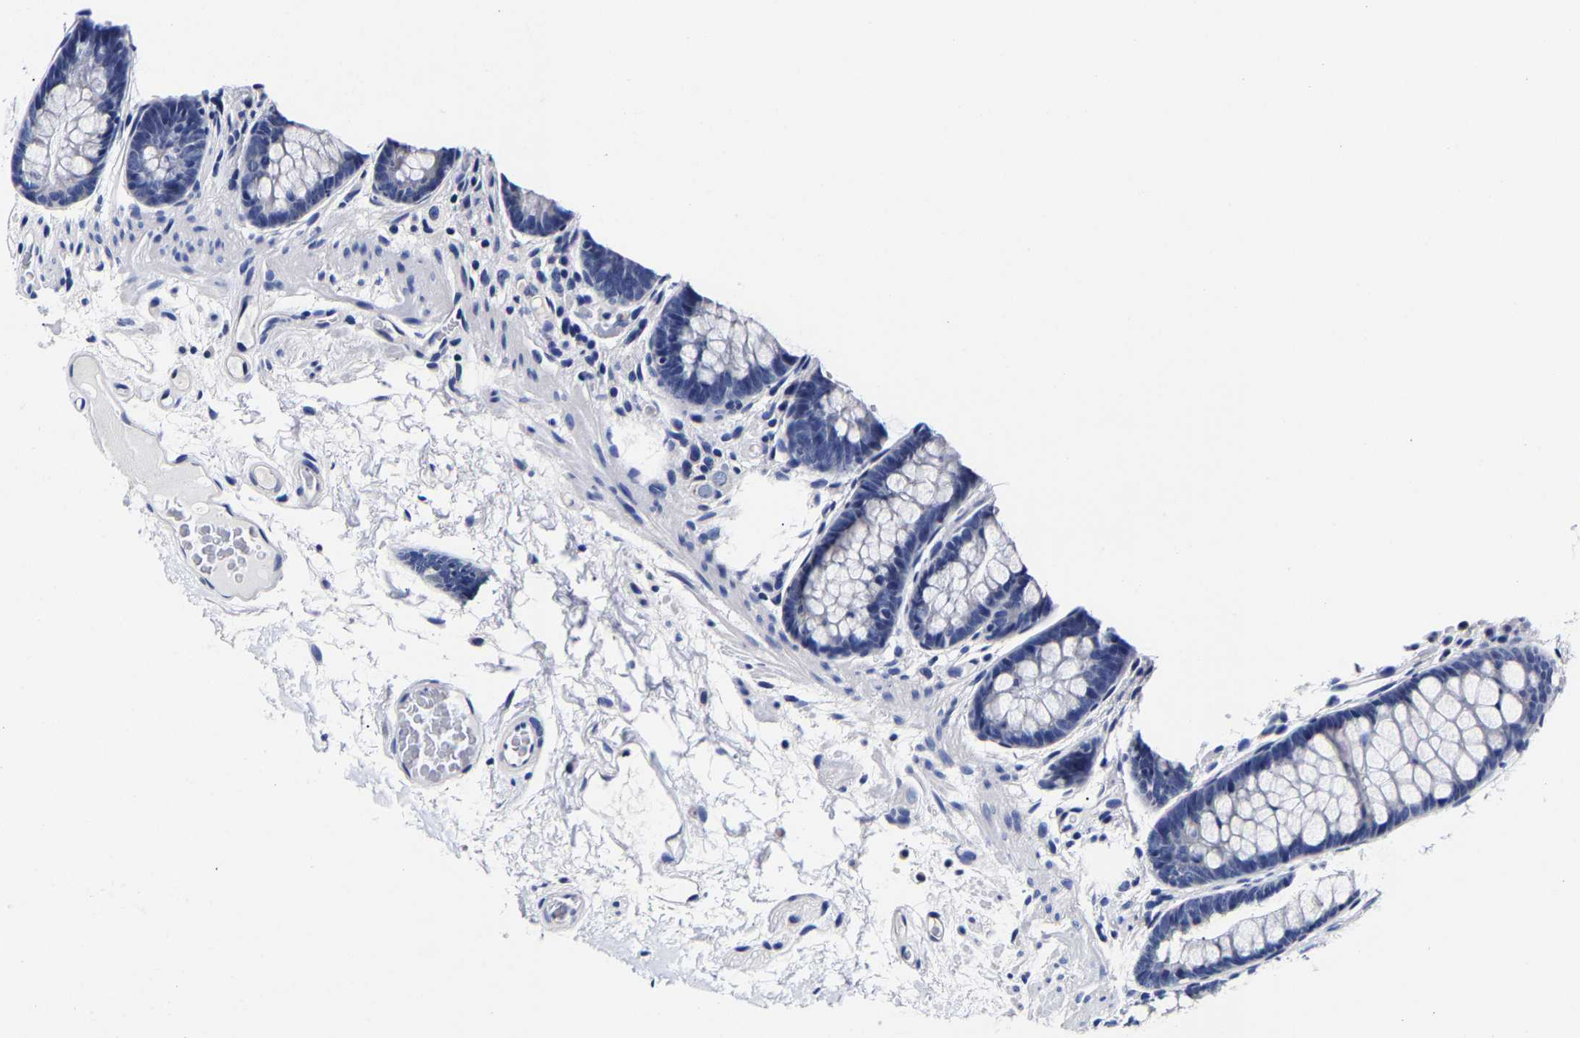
{"staining": {"intensity": "negative", "quantity": "none", "location": "none"}, "tissue": "colon", "cell_type": "Endothelial cells", "image_type": "normal", "snomed": [{"axis": "morphology", "description": "Normal tissue, NOS"}, {"axis": "topography", "description": "Colon"}], "caption": "Colon stained for a protein using immunohistochemistry (IHC) displays no positivity endothelial cells.", "gene": "CPA2", "patient": {"sex": "female", "age": 56}}